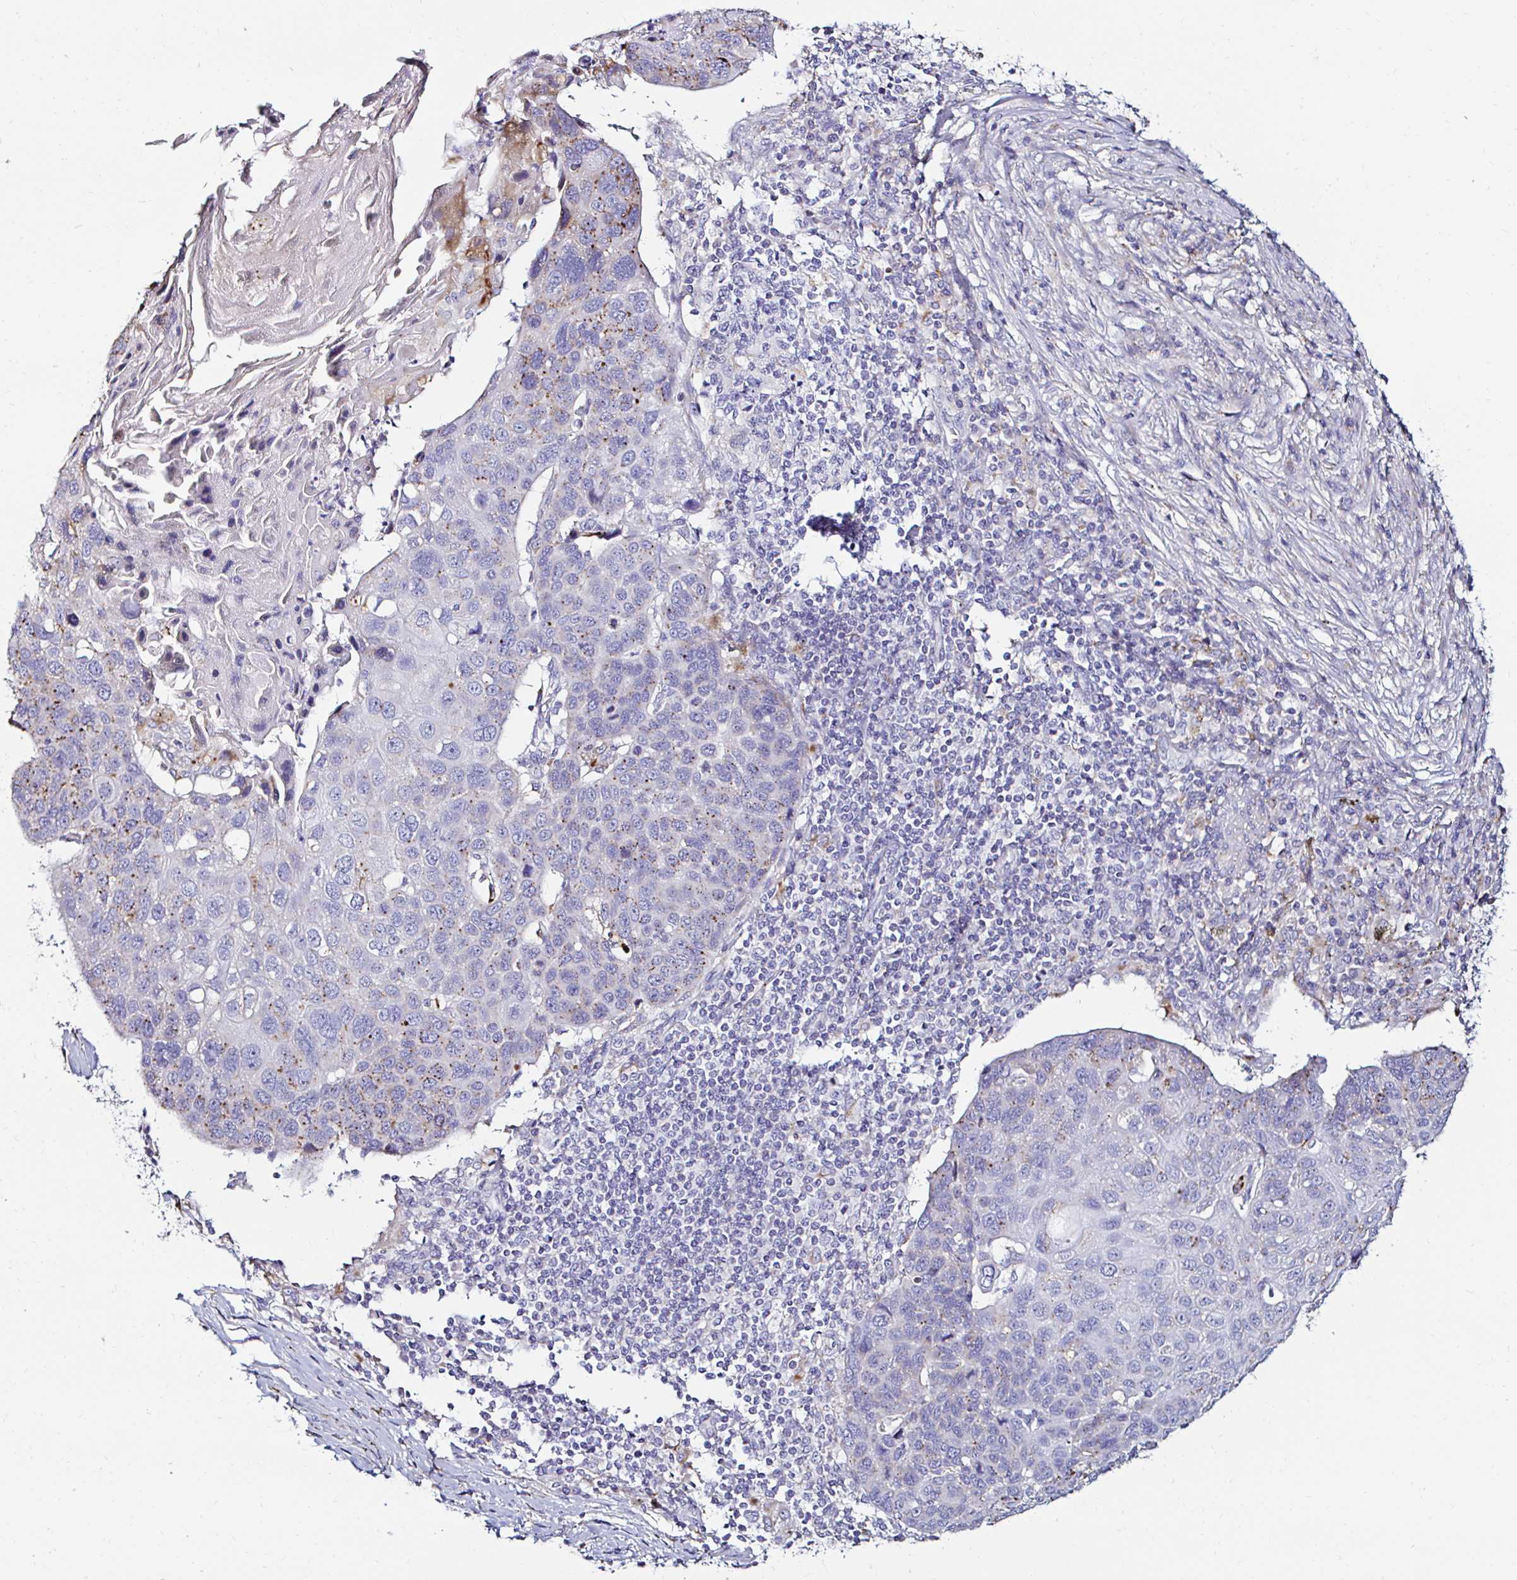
{"staining": {"intensity": "moderate", "quantity": "25%-75%", "location": "cytoplasmic/membranous"}, "tissue": "lung cancer", "cell_type": "Tumor cells", "image_type": "cancer", "snomed": [{"axis": "morphology", "description": "Squamous cell carcinoma, NOS"}, {"axis": "topography", "description": "Lymph node"}, {"axis": "topography", "description": "Lung"}], "caption": "This histopathology image shows IHC staining of human squamous cell carcinoma (lung), with medium moderate cytoplasmic/membranous positivity in approximately 25%-75% of tumor cells.", "gene": "GALNS", "patient": {"sex": "male", "age": 61}}